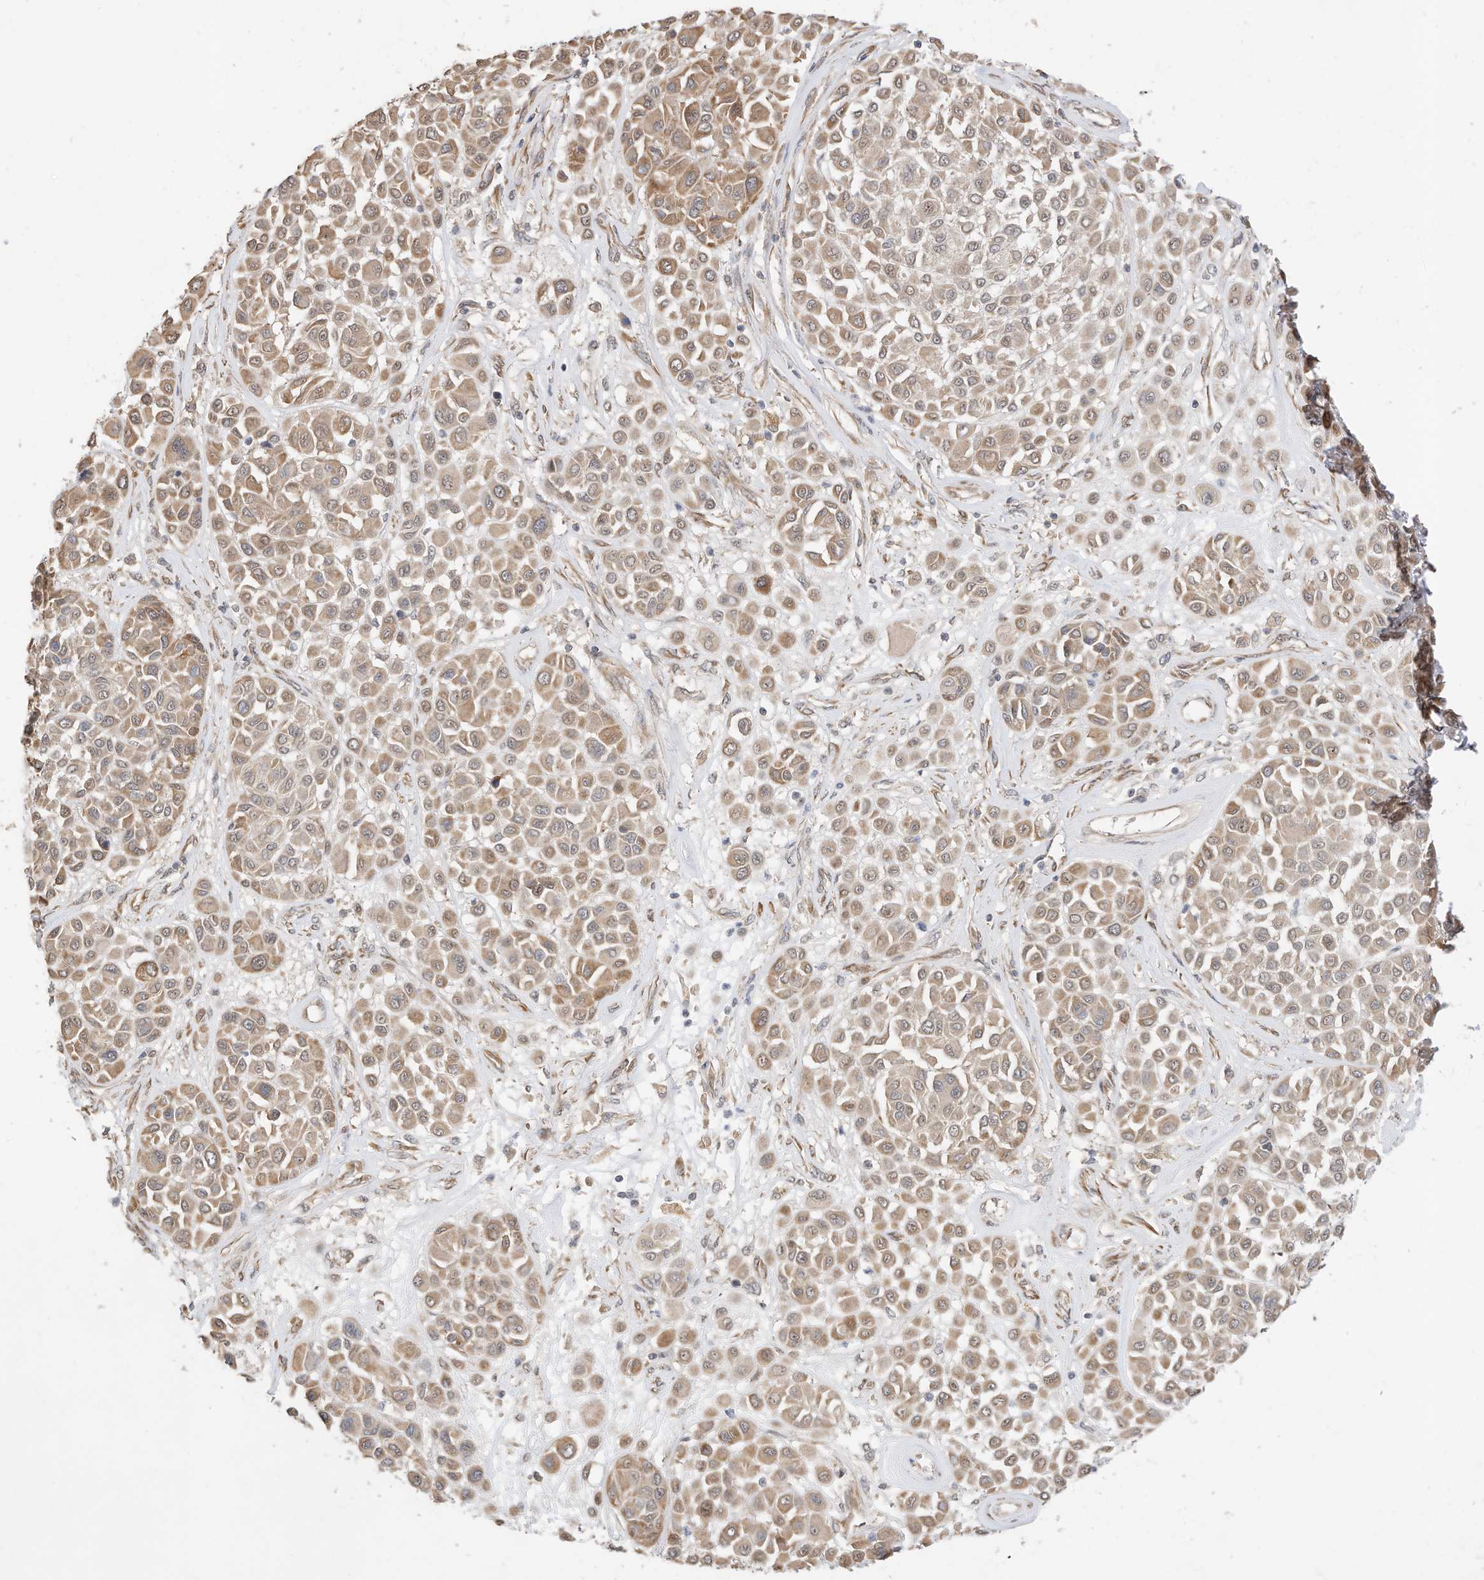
{"staining": {"intensity": "weak", "quantity": "25%-75%", "location": "cytoplasmic/membranous"}, "tissue": "melanoma", "cell_type": "Tumor cells", "image_type": "cancer", "snomed": [{"axis": "morphology", "description": "Malignant melanoma, Metastatic site"}, {"axis": "topography", "description": "Soft tissue"}], "caption": "The micrograph displays immunohistochemical staining of malignant melanoma (metastatic site). There is weak cytoplasmic/membranous staining is present in about 25%-75% of tumor cells. Nuclei are stained in blue.", "gene": "CAGE1", "patient": {"sex": "male", "age": 41}}